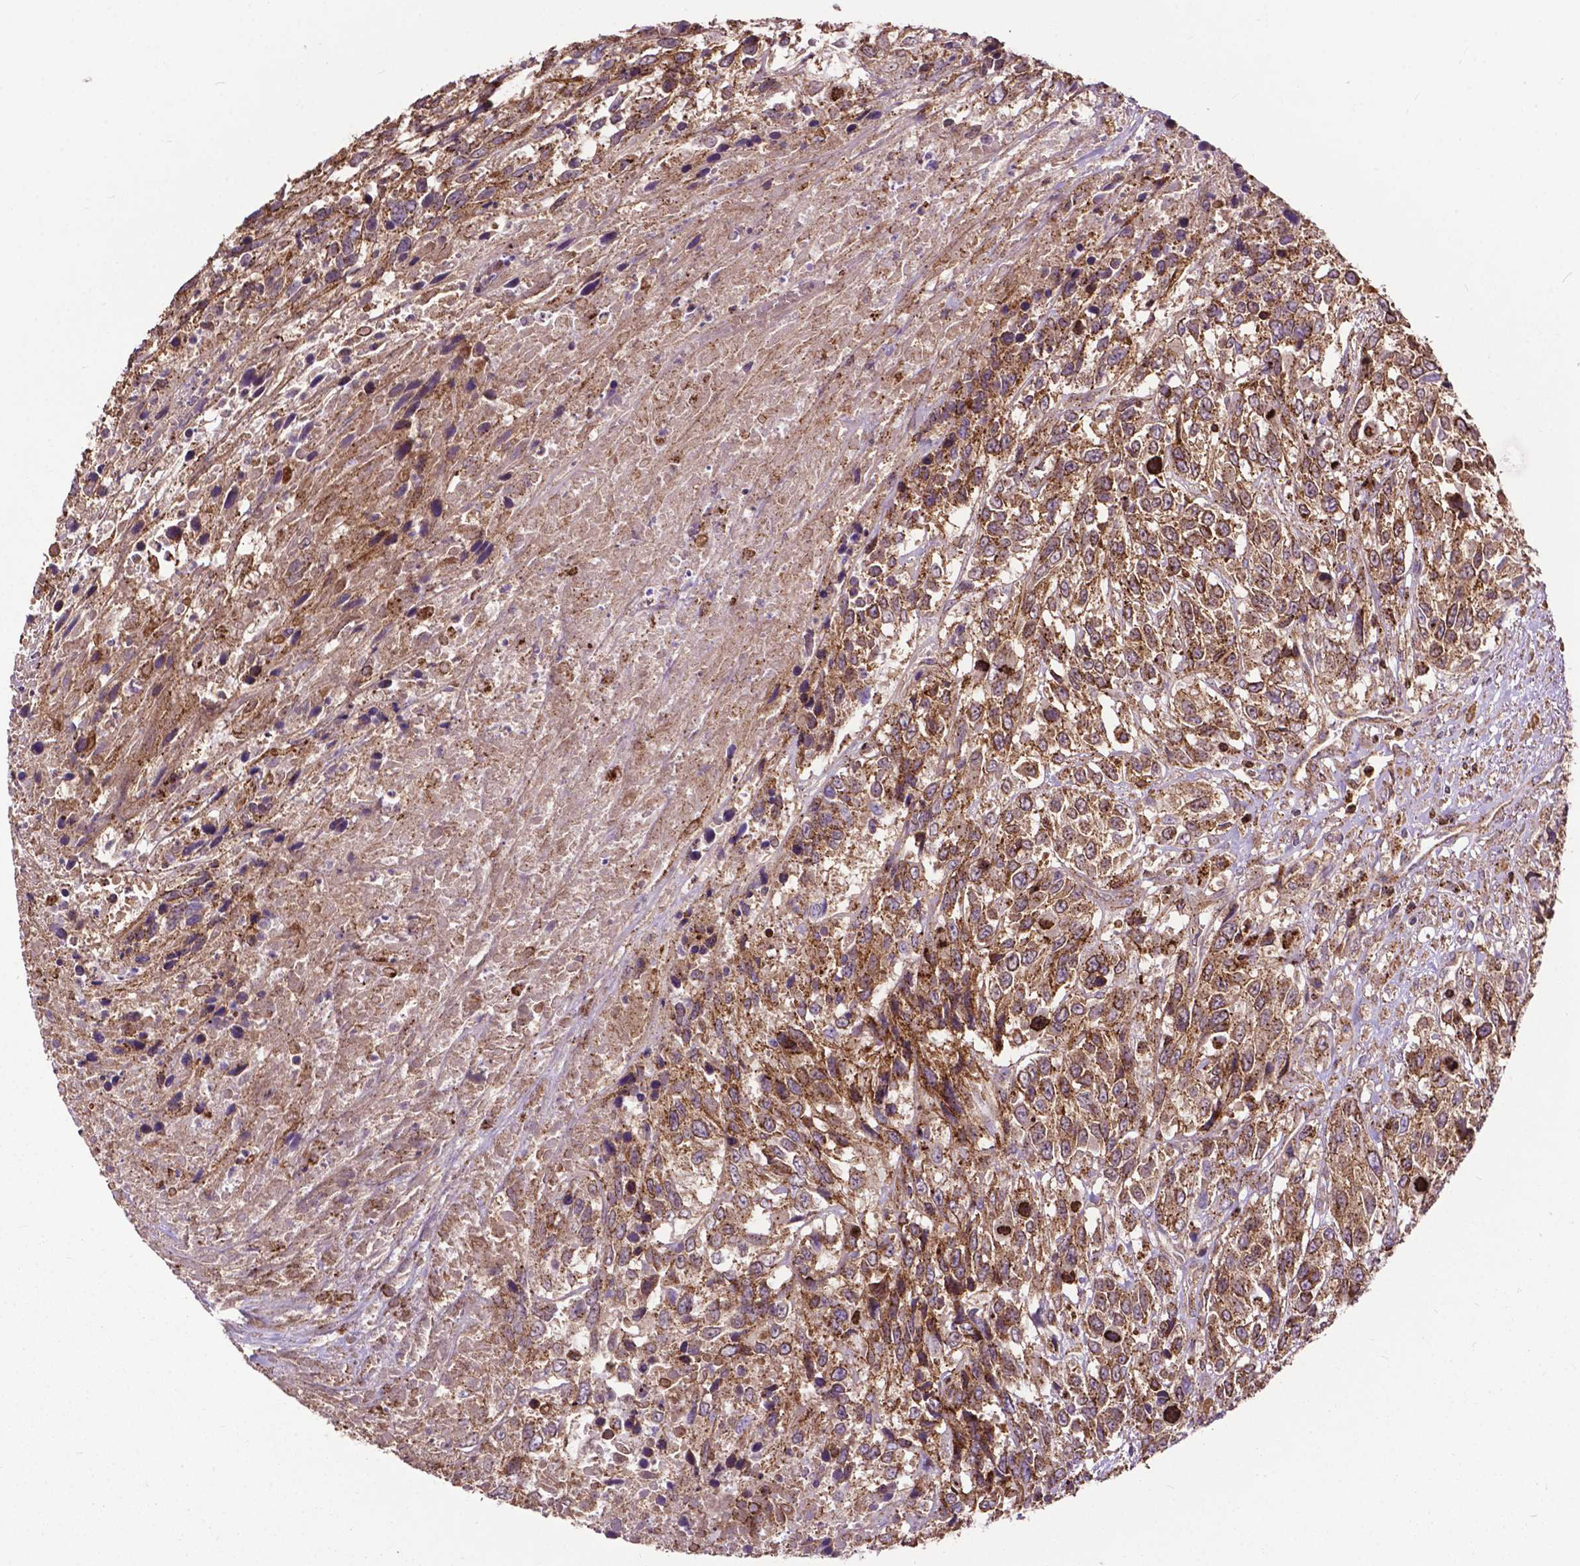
{"staining": {"intensity": "moderate", "quantity": ">75%", "location": "cytoplasmic/membranous"}, "tissue": "urothelial cancer", "cell_type": "Tumor cells", "image_type": "cancer", "snomed": [{"axis": "morphology", "description": "Urothelial carcinoma, High grade"}, {"axis": "topography", "description": "Urinary bladder"}], "caption": "Immunohistochemical staining of urothelial cancer reveals medium levels of moderate cytoplasmic/membranous expression in about >75% of tumor cells.", "gene": "CHMP4A", "patient": {"sex": "female", "age": 70}}